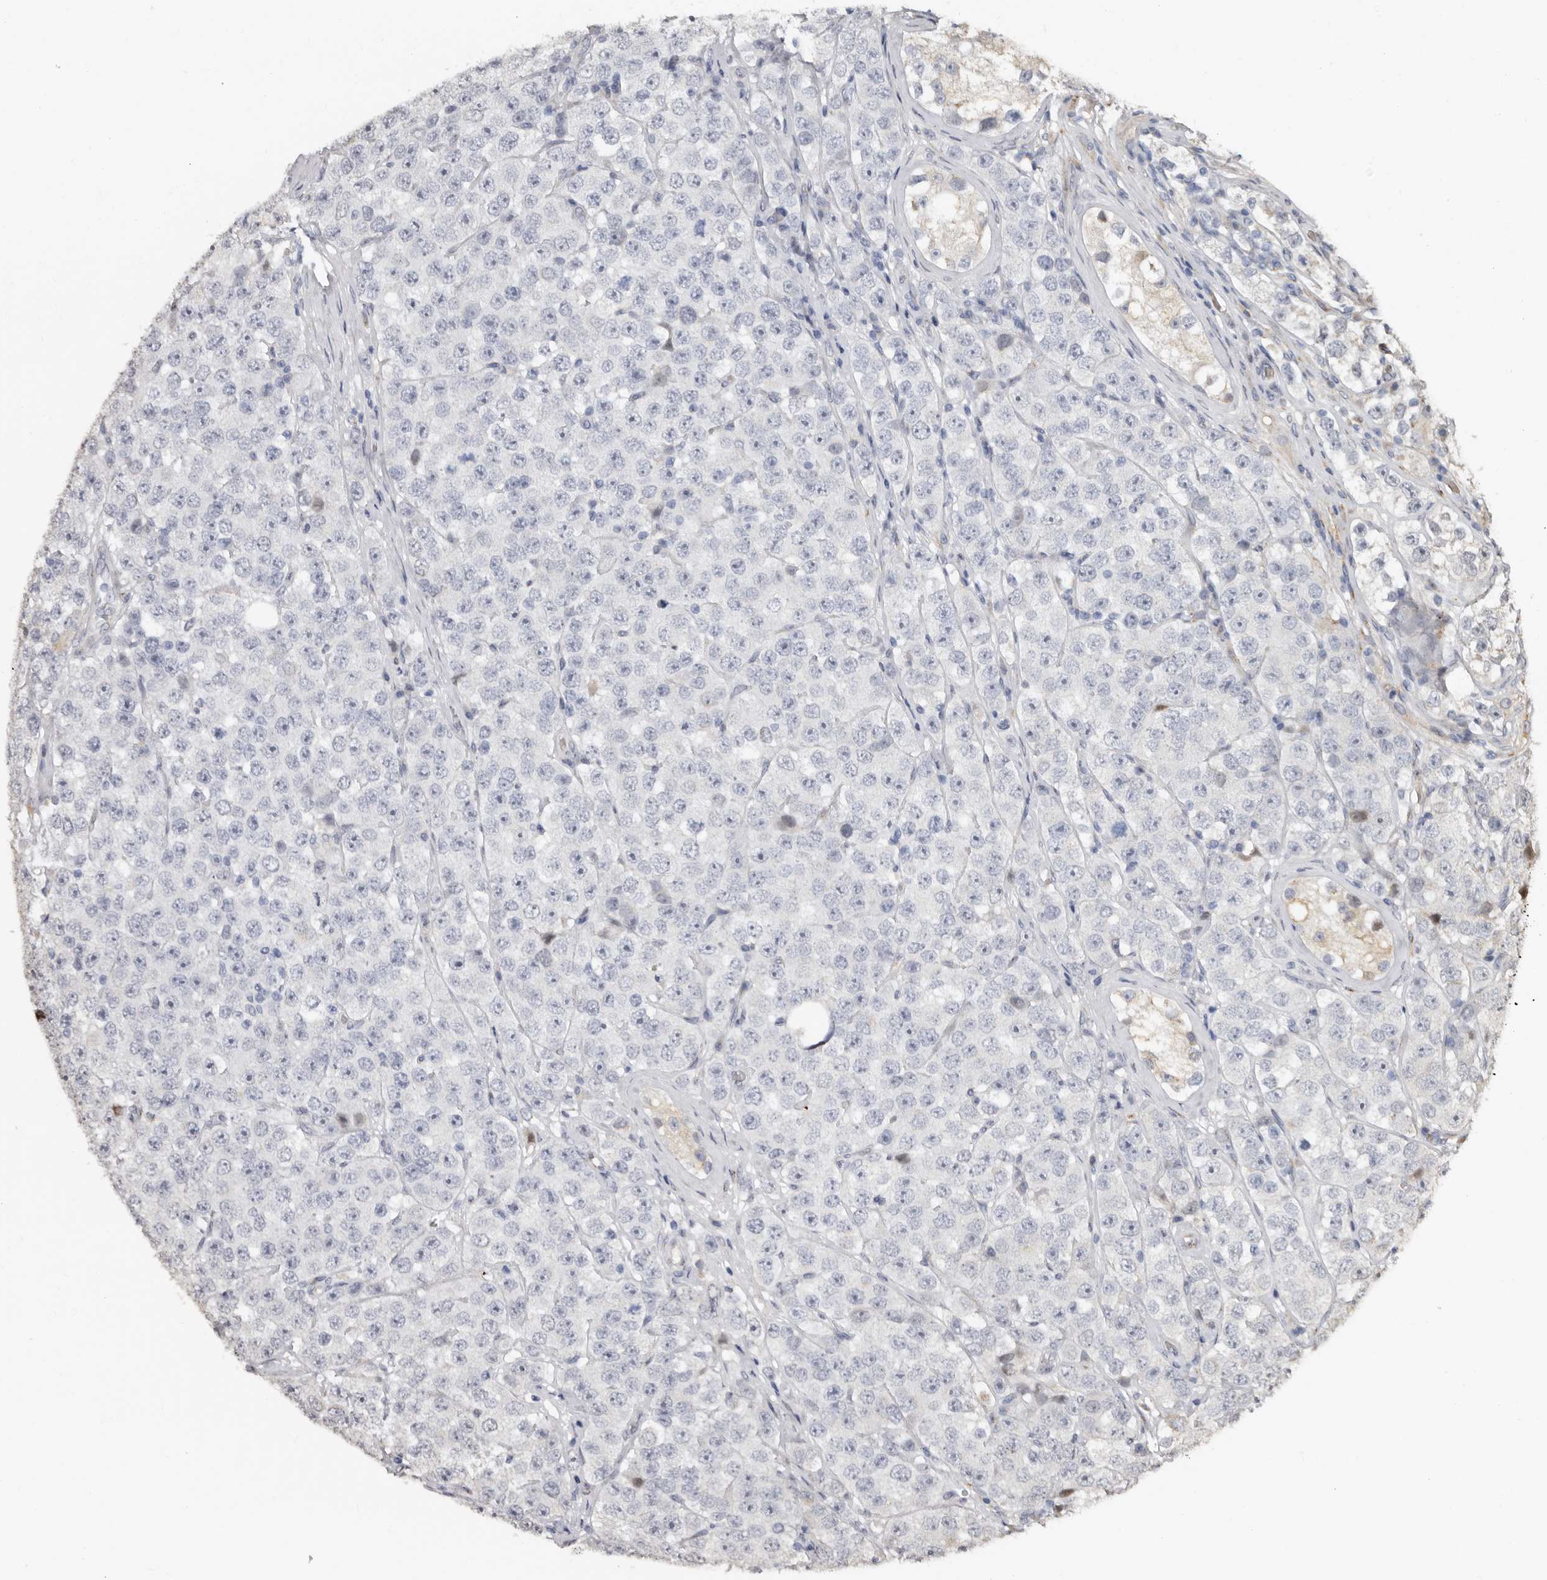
{"staining": {"intensity": "negative", "quantity": "none", "location": "none"}, "tissue": "testis cancer", "cell_type": "Tumor cells", "image_type": "cancer", "snomed": [{"axis": "morphology", "description": "Seminoma, NOS"}, {"axis": "topography", "description": "Testis"}], "caption": "This is a image of immunohistochemistry staining of testis cancer (seminoma), which shows no staining in tumor cells.", "gene": "ENTREP1", "patient": {"sex": "male", "age": 28}}